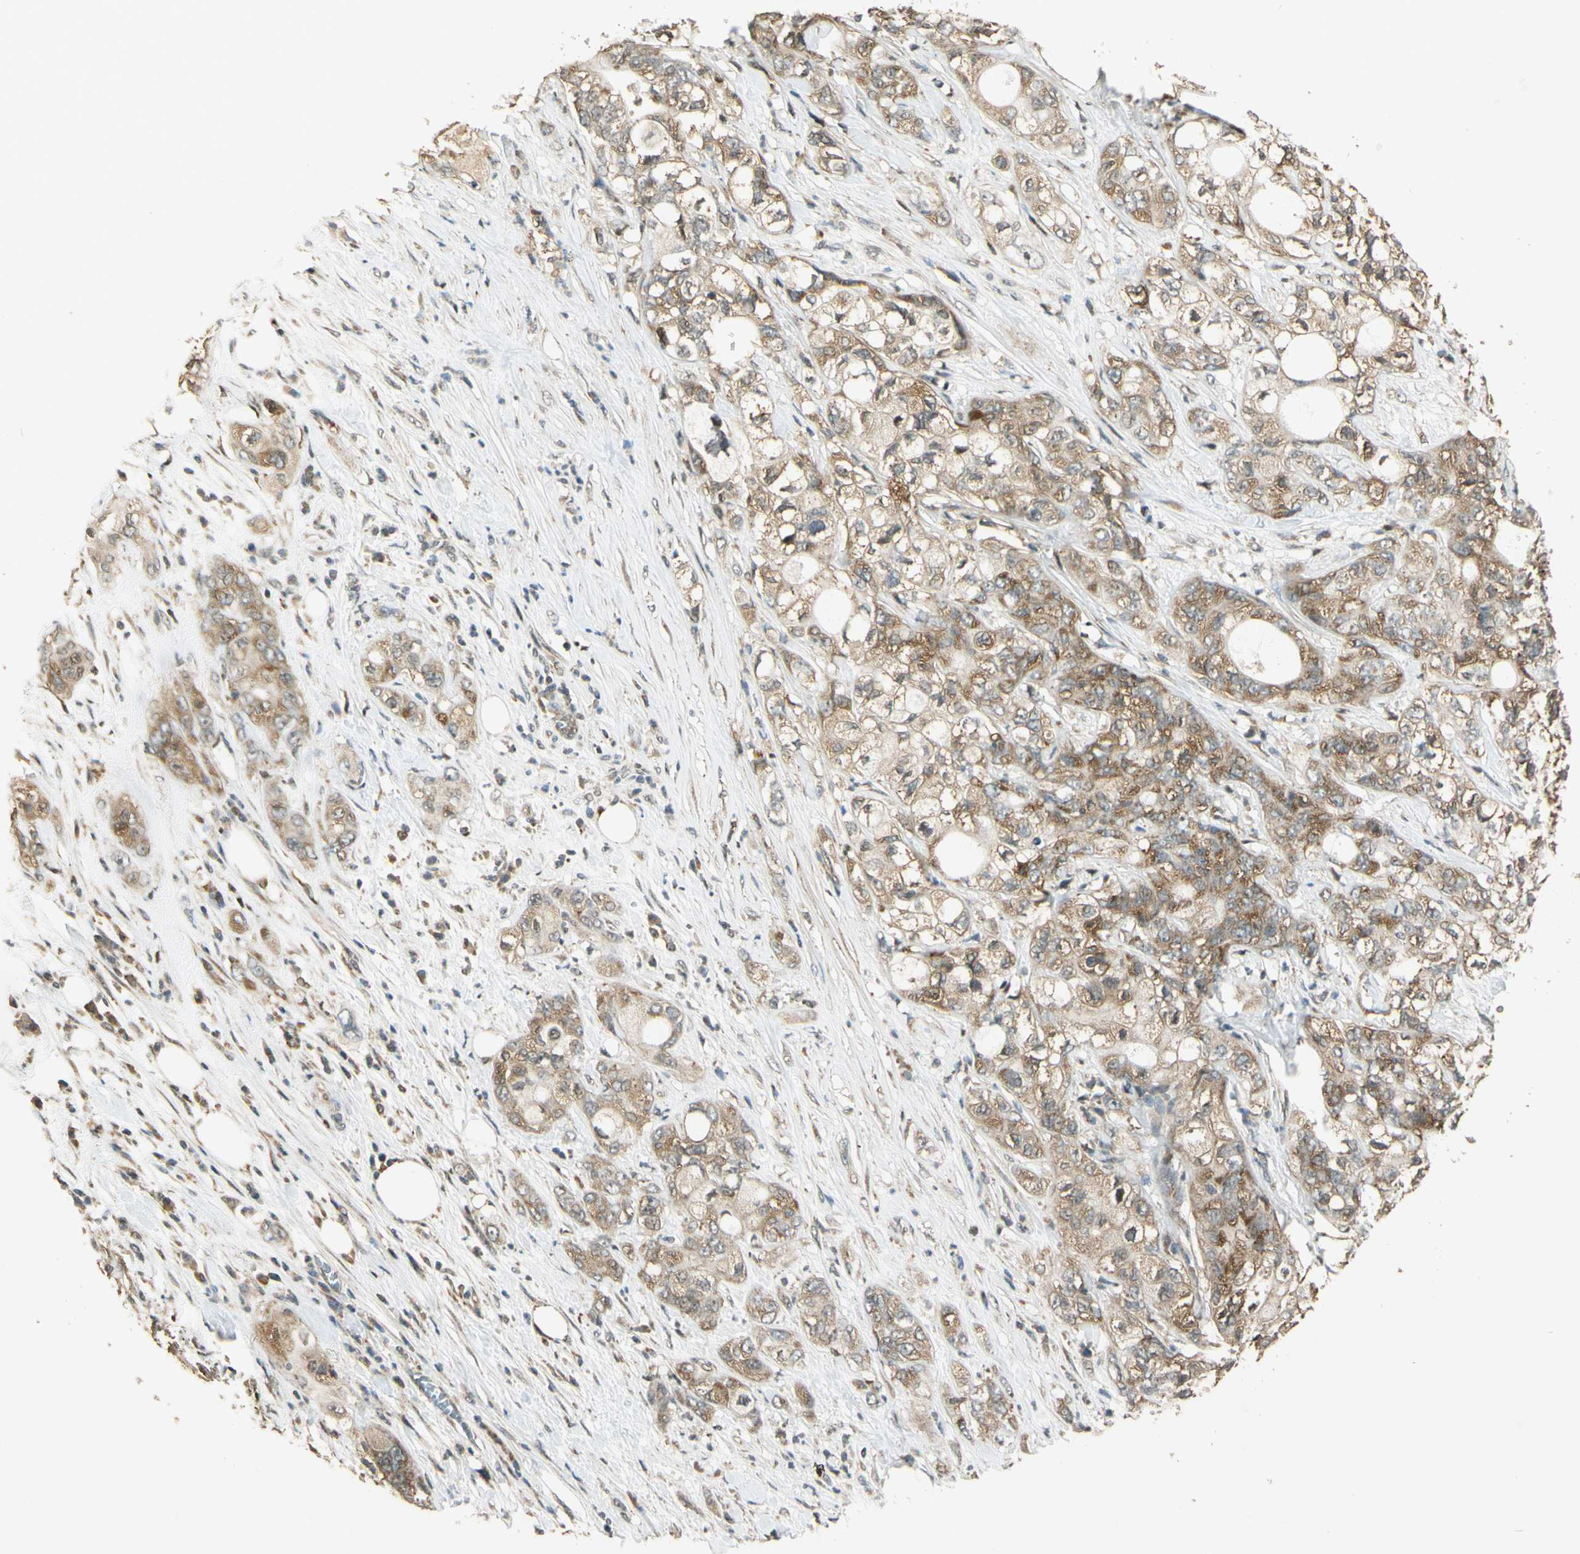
{"staining": {"intensity": "moderate", "quantity": ">75%", "location": "cytoplasmic/membranous"}, "tissue": "pancreatic cancer", "cell_type": "Tumor cells", "image_type": "cancer", "snomed": [{"axis": "morphology", "description": "Adenocarcinoma, NOS"}, {"axis": "topography", "description": "Pancreas"}], "caption": "Pancreatic cancer stained with DAB (3,3'-diaminobenzidine) immunohistochemistry (IHC) displays medium levels of moderate cytoplasmic/membranous expression in about >75% of tumor cells.", "gene": "LAMTOR1", "patient": {"sex": "male", "age": 70}}